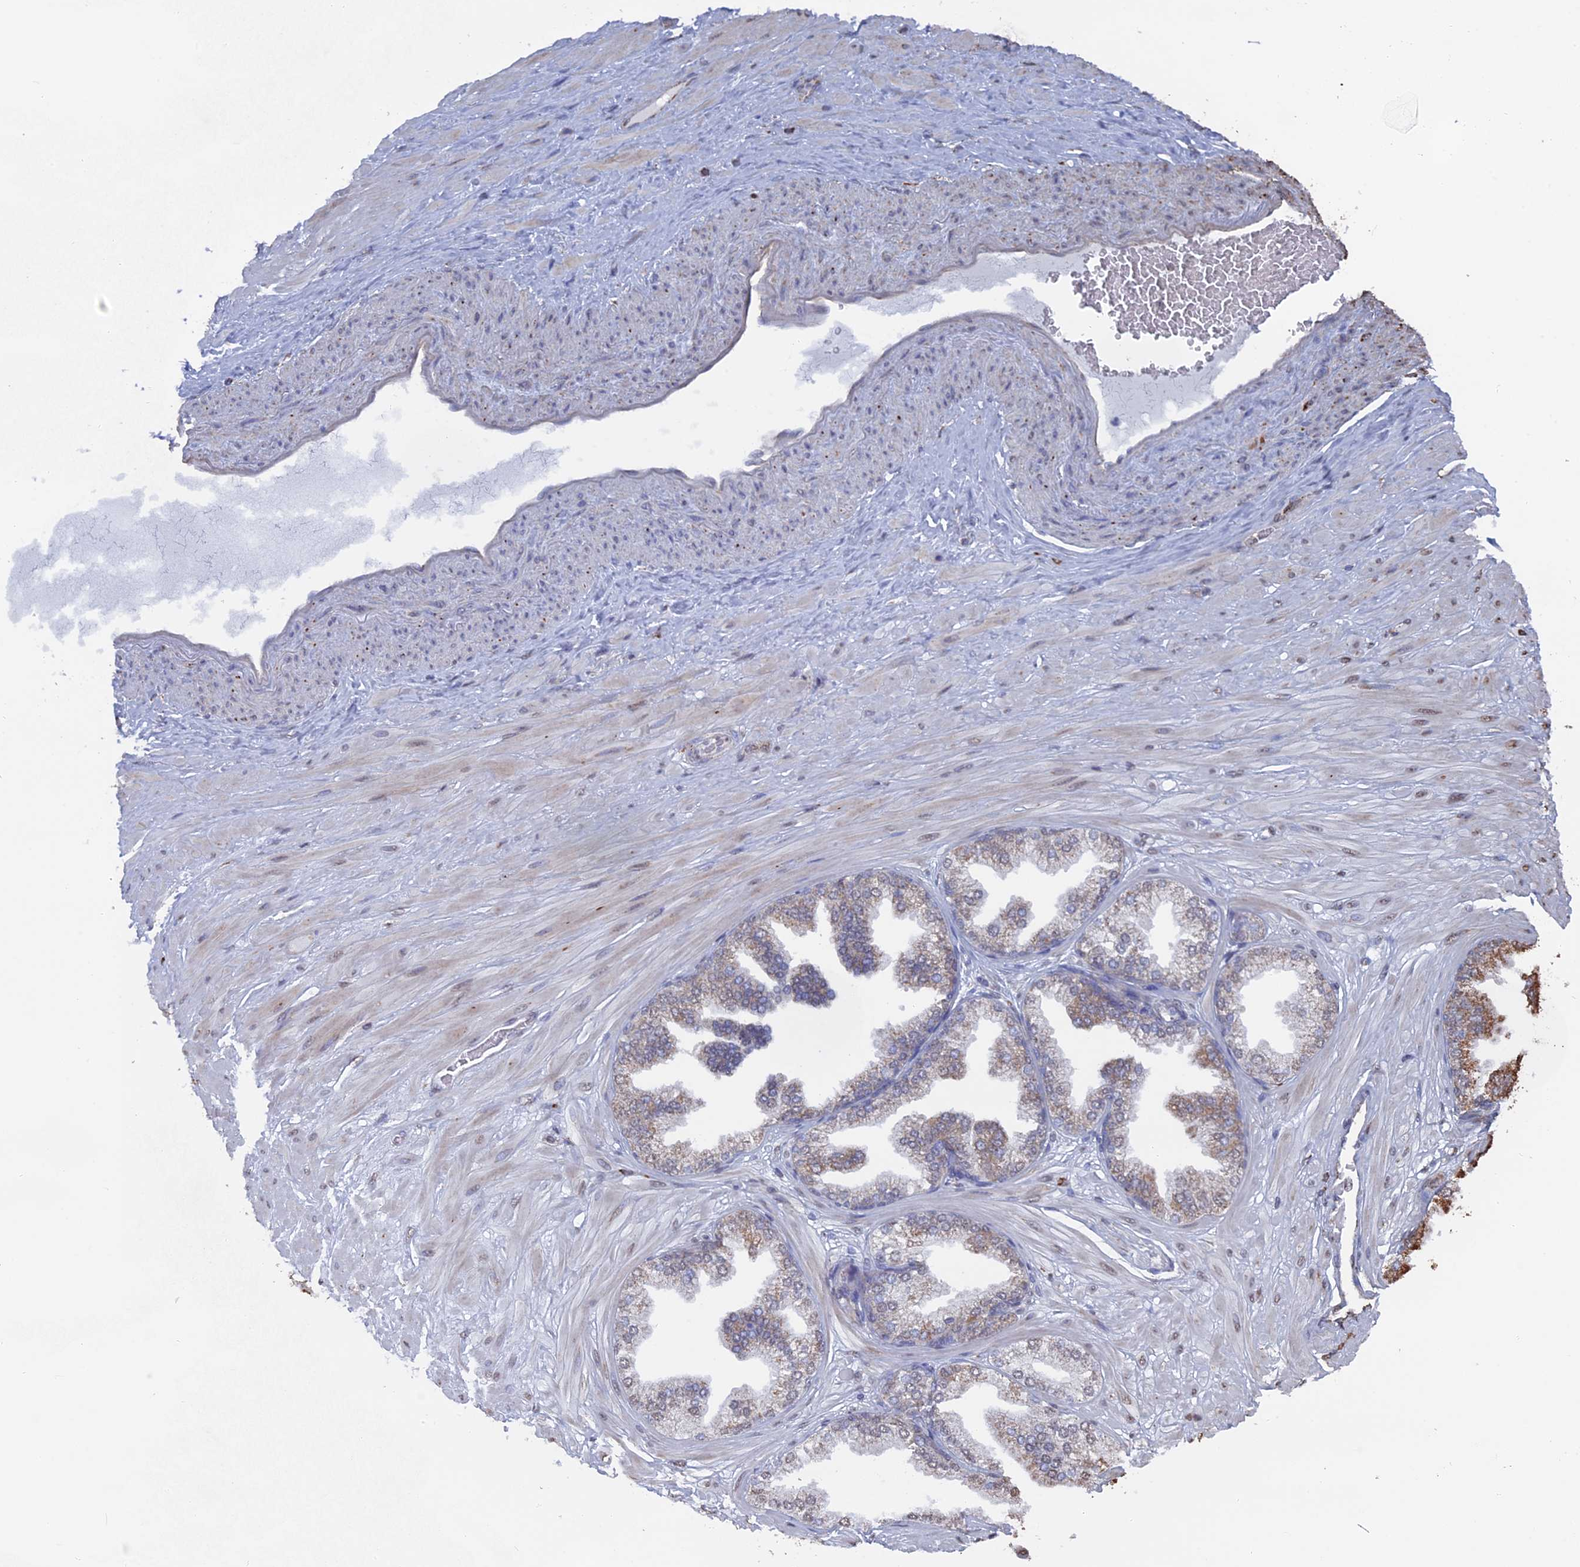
{"staining": {"intensity": "weak", "quantity": ">75%", "location": "cytoplasmic/membranous"}, "tissue": "adipose tissue", "cell_type": "Adipocytes", "image_type": "normal", "snomed": [{"axis": "morphology", "description": "Normal tissue, NOS"}, {"axis": "morphology", "description": "Adenocarcinoma, Low grade"}, {"axis": "topography", "description": "Prostate"}, {"axis": "topography", "description": "Peripheral nerve tissue"}], "caption": "Weak cytoplasmic/membranous staining for a protein is appreciated in about >75% of adipocytes of normal adipose tissue using IHC.", "gene": "SMG9", "patient": {"sex": "male", "age": 63}}